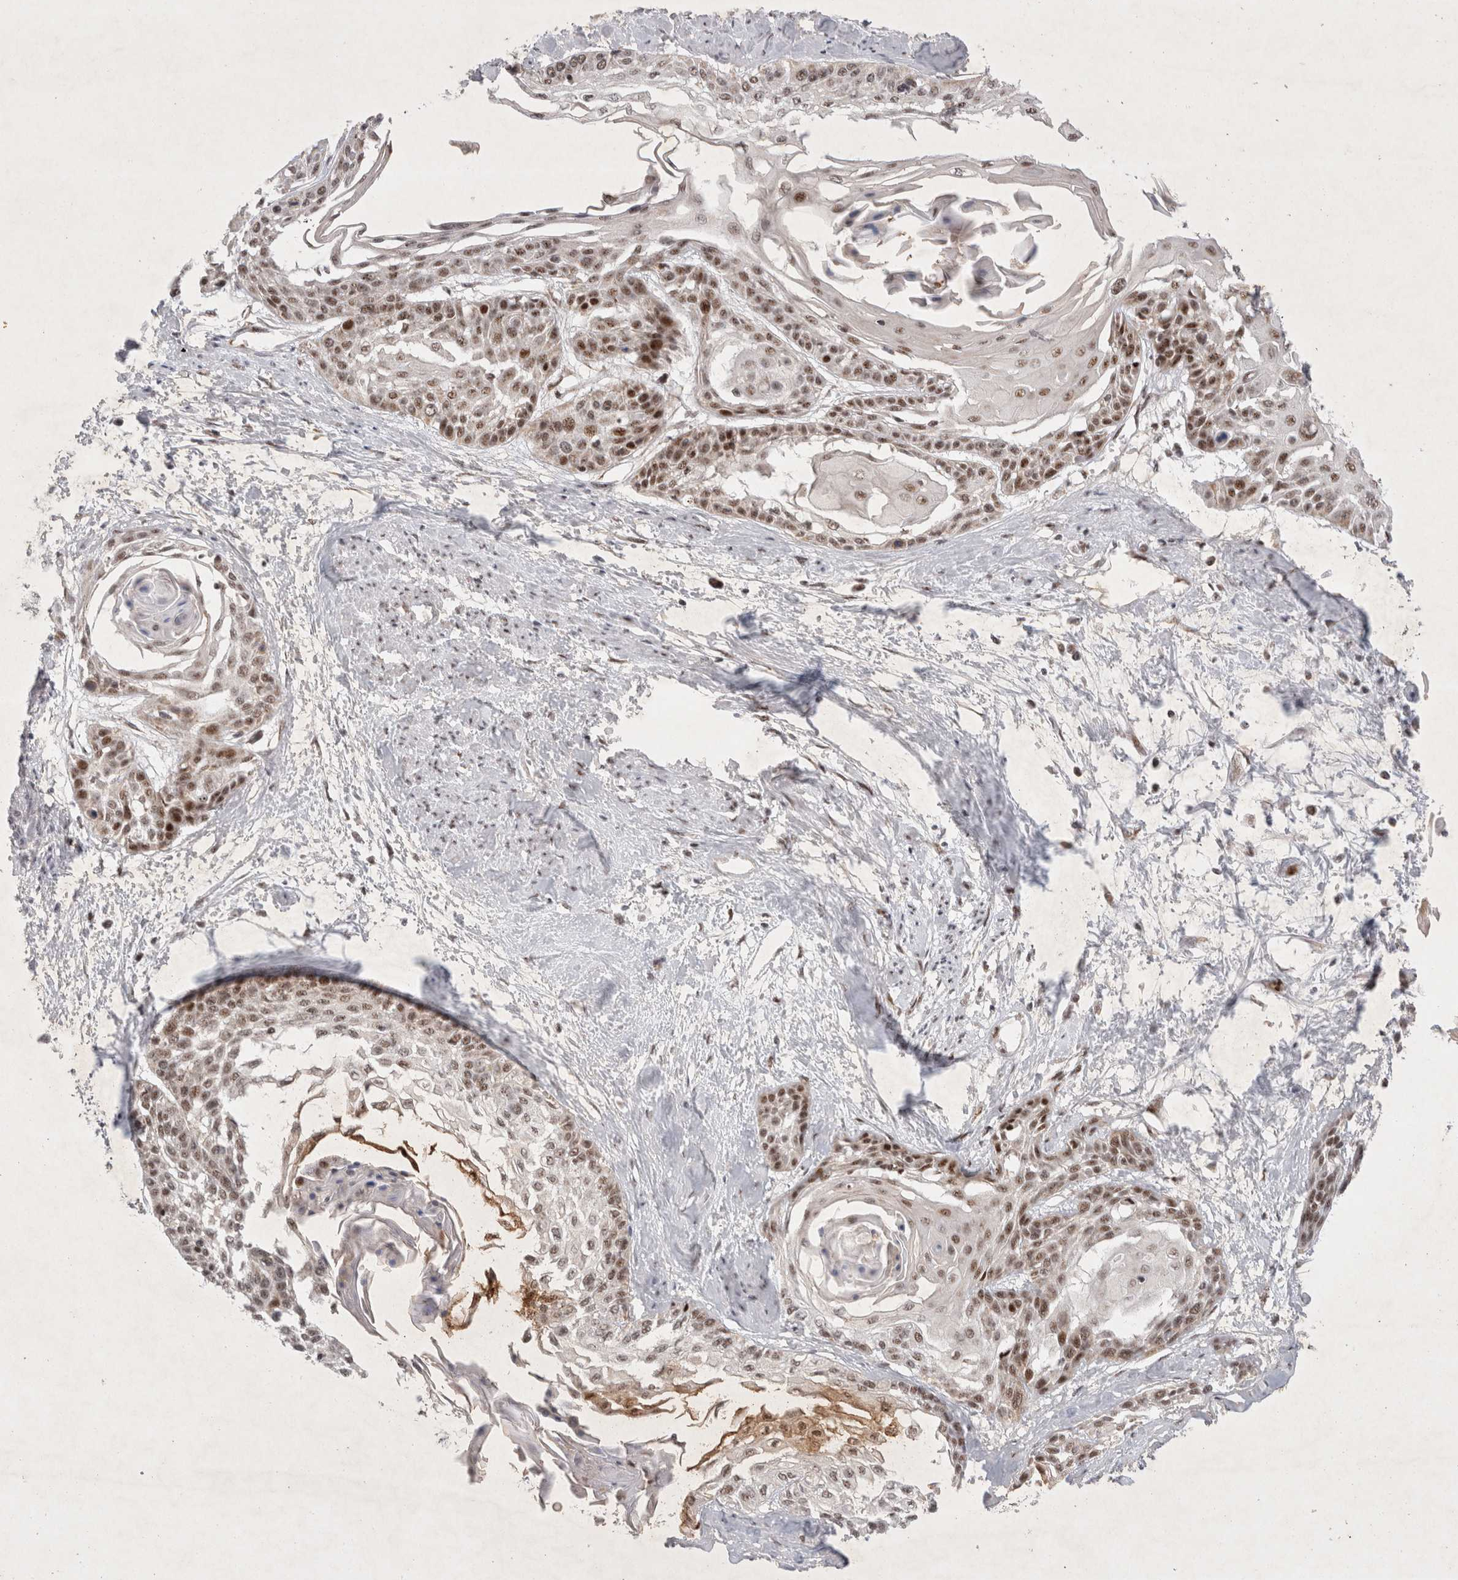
{"staining": {"intensity": "moderate", "quantity": ">75%", "location": "nuclear"}, "tissue": "cervical cancer", "cell_type": "Tumor cells", "image_type": "cancer", "snomed": [{"axis": "morphology", "description": "Squamous cell carcinoma, NOS"}, {"axis": "topography", "description": "Cervix"}], "caption": "Immunohistochemical staining of cervical squamous cell carcinoma demonstrates medium levels of moderate nuclear staining in approximately >75% of tumor cells.", "gene": "MRPL37", "patient": {"sex": "female", "age": 57}}